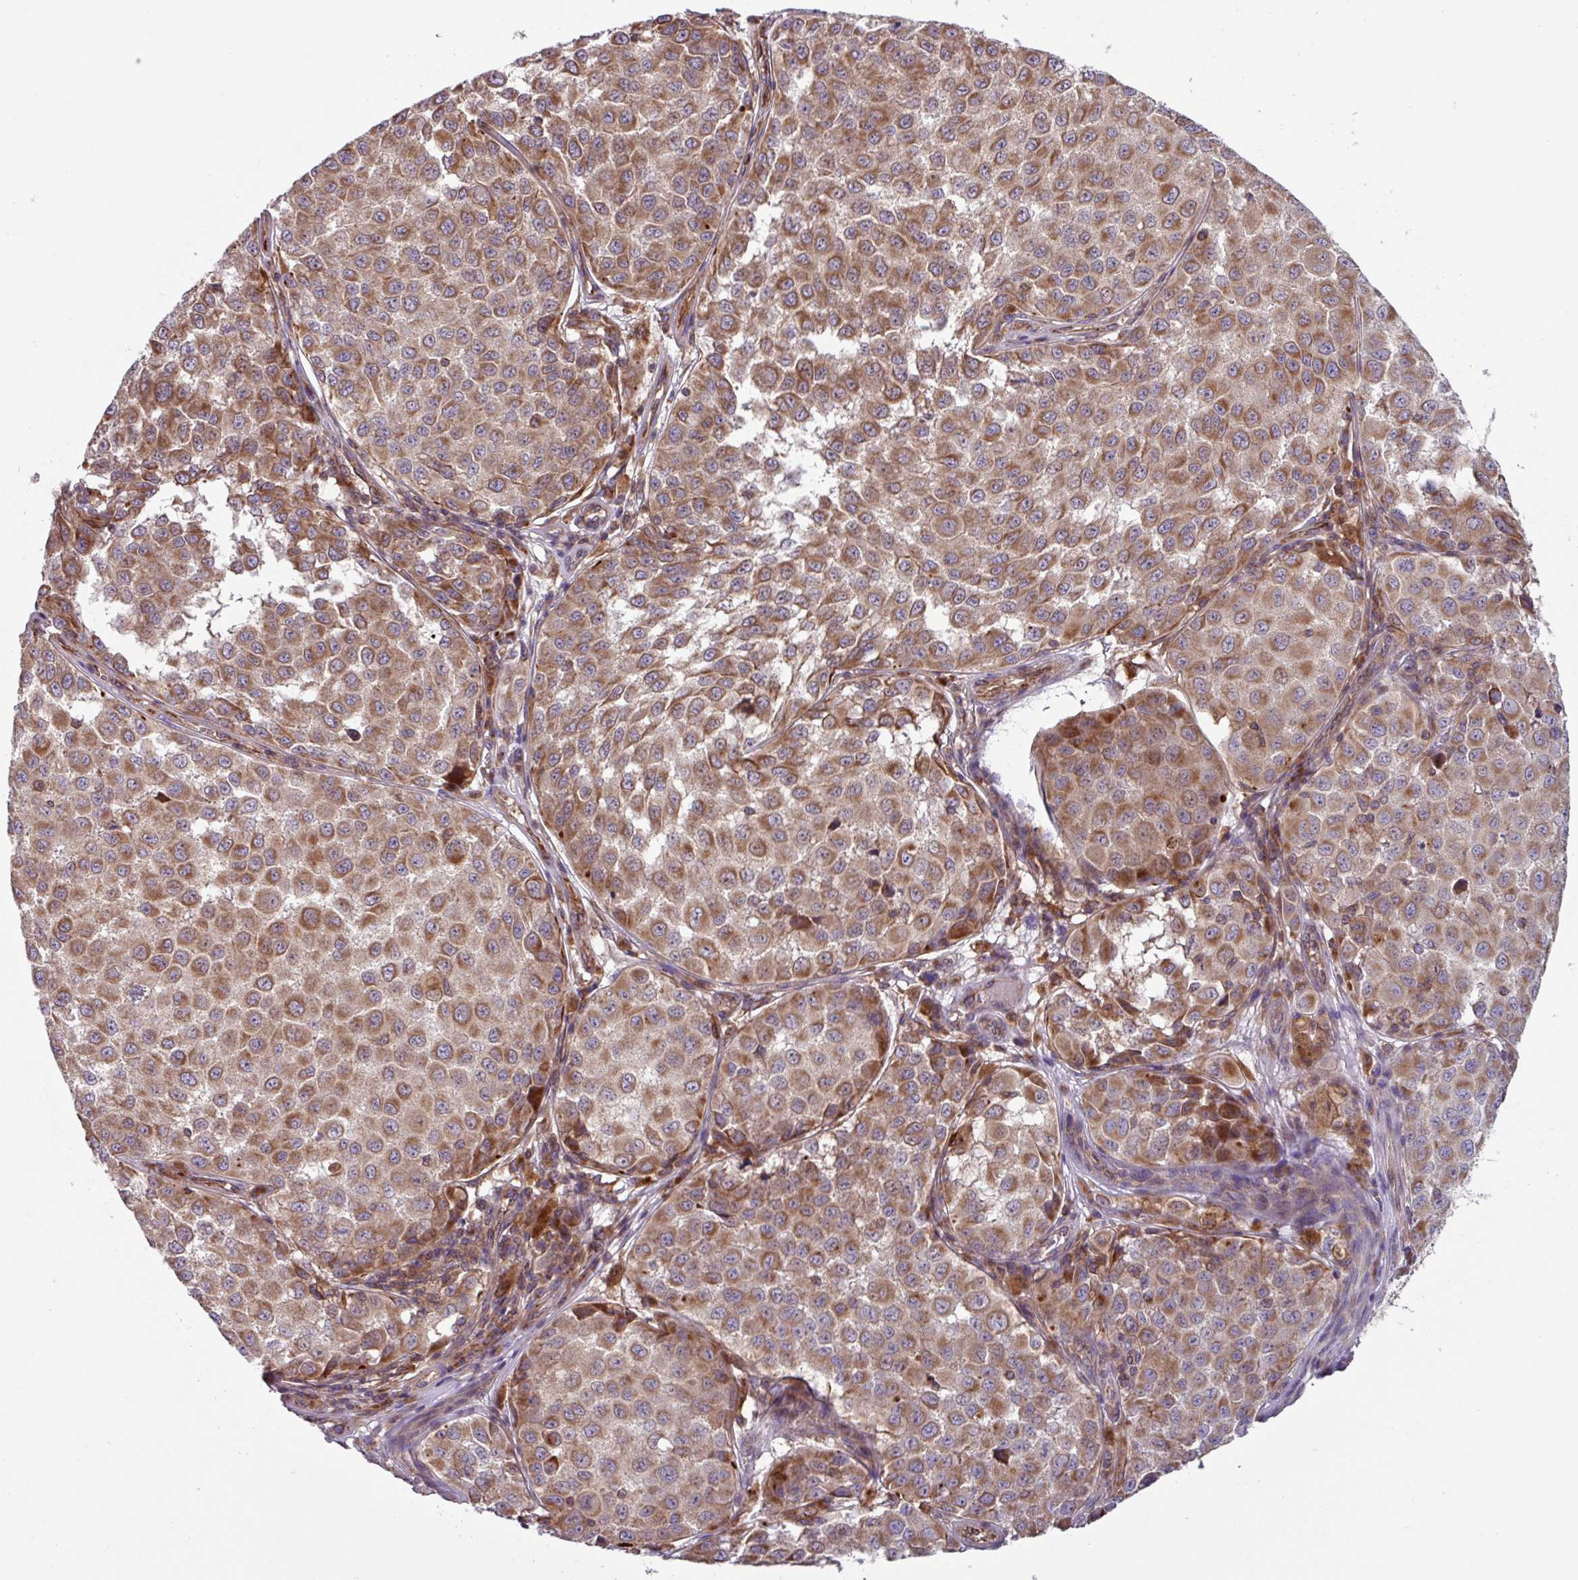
{"staining": {"intensity": "moderate", "quantity": ">75%", "location": "cytoplasmic/membranous"}, "tissue": "melanoma", "cell_type": "Tumor cells", "image_type": "cancer", "snomed": [{"axis": "morphology", "description": "Malignant melanoma, NOS"}, {"axis": "topography", "description": "Skin"}], "caption": "Melanoma tissue reveals moderate cytoplasmic/membranous staining in approximately >75% of tumor cells, visualized by immunohistochemistry.", "gene": "PLEKHD1", "patient": {"sex": "male", "age": 64}}